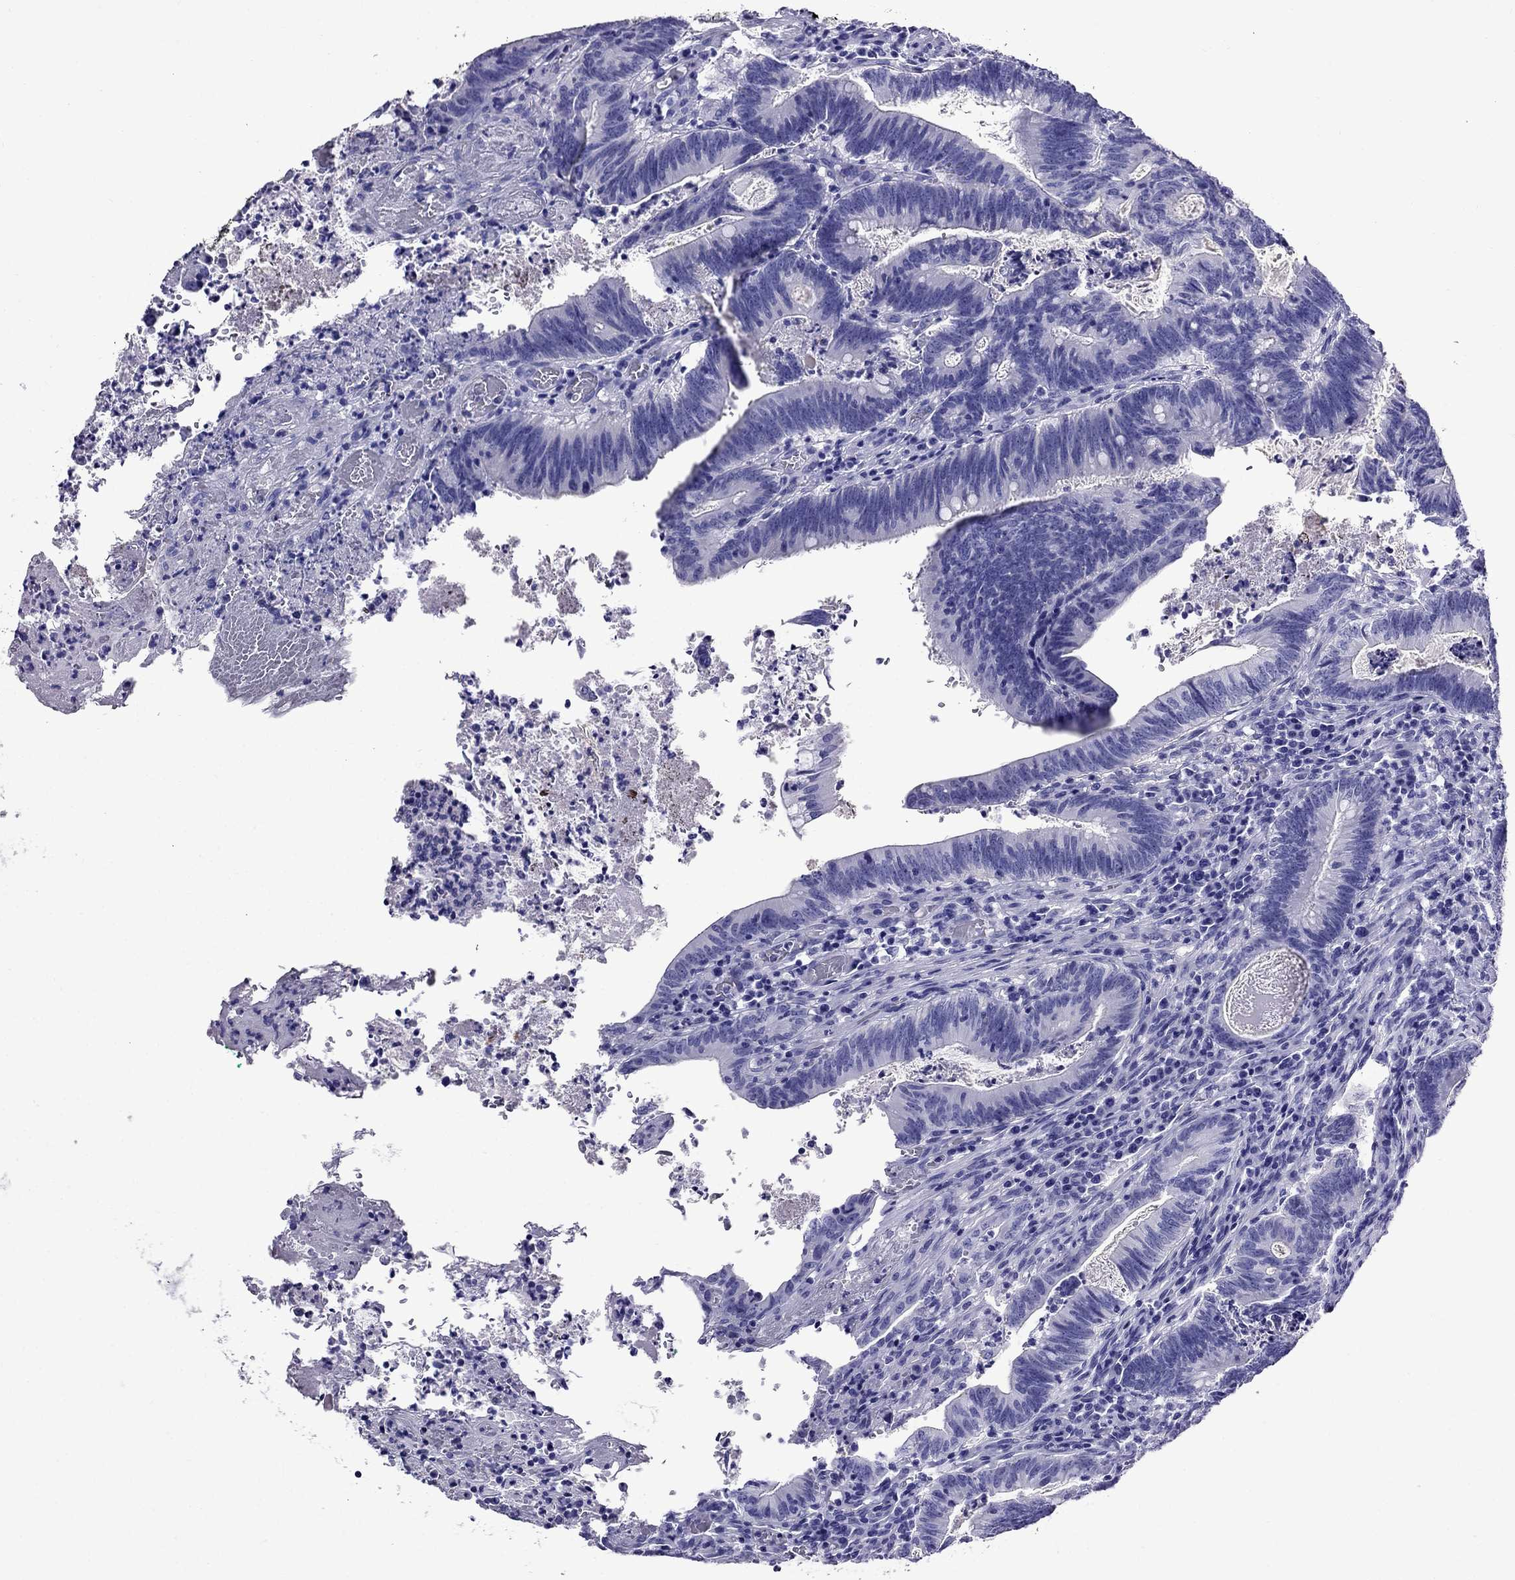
{"staining": {"intensity": "negative", "quantity": "none", "location": "none"}, "tissue": "colorectal cancer", "cell_type": "Tumor cells", "image_type": "cancer", "snomed": [{"axis": "morphology", "description": "Adenocarcinoma, NOS"}, {"axis": "topography", "description": "Colon"}], "caption": "Immunohistochemistry micrograph of human colorectal cancer (adenocarcinoma) stained for a protein (brown), which displays no expression in tumor cells.", "gene": "CRYBA1", "patient": {"sex": "female", "age": 70}}